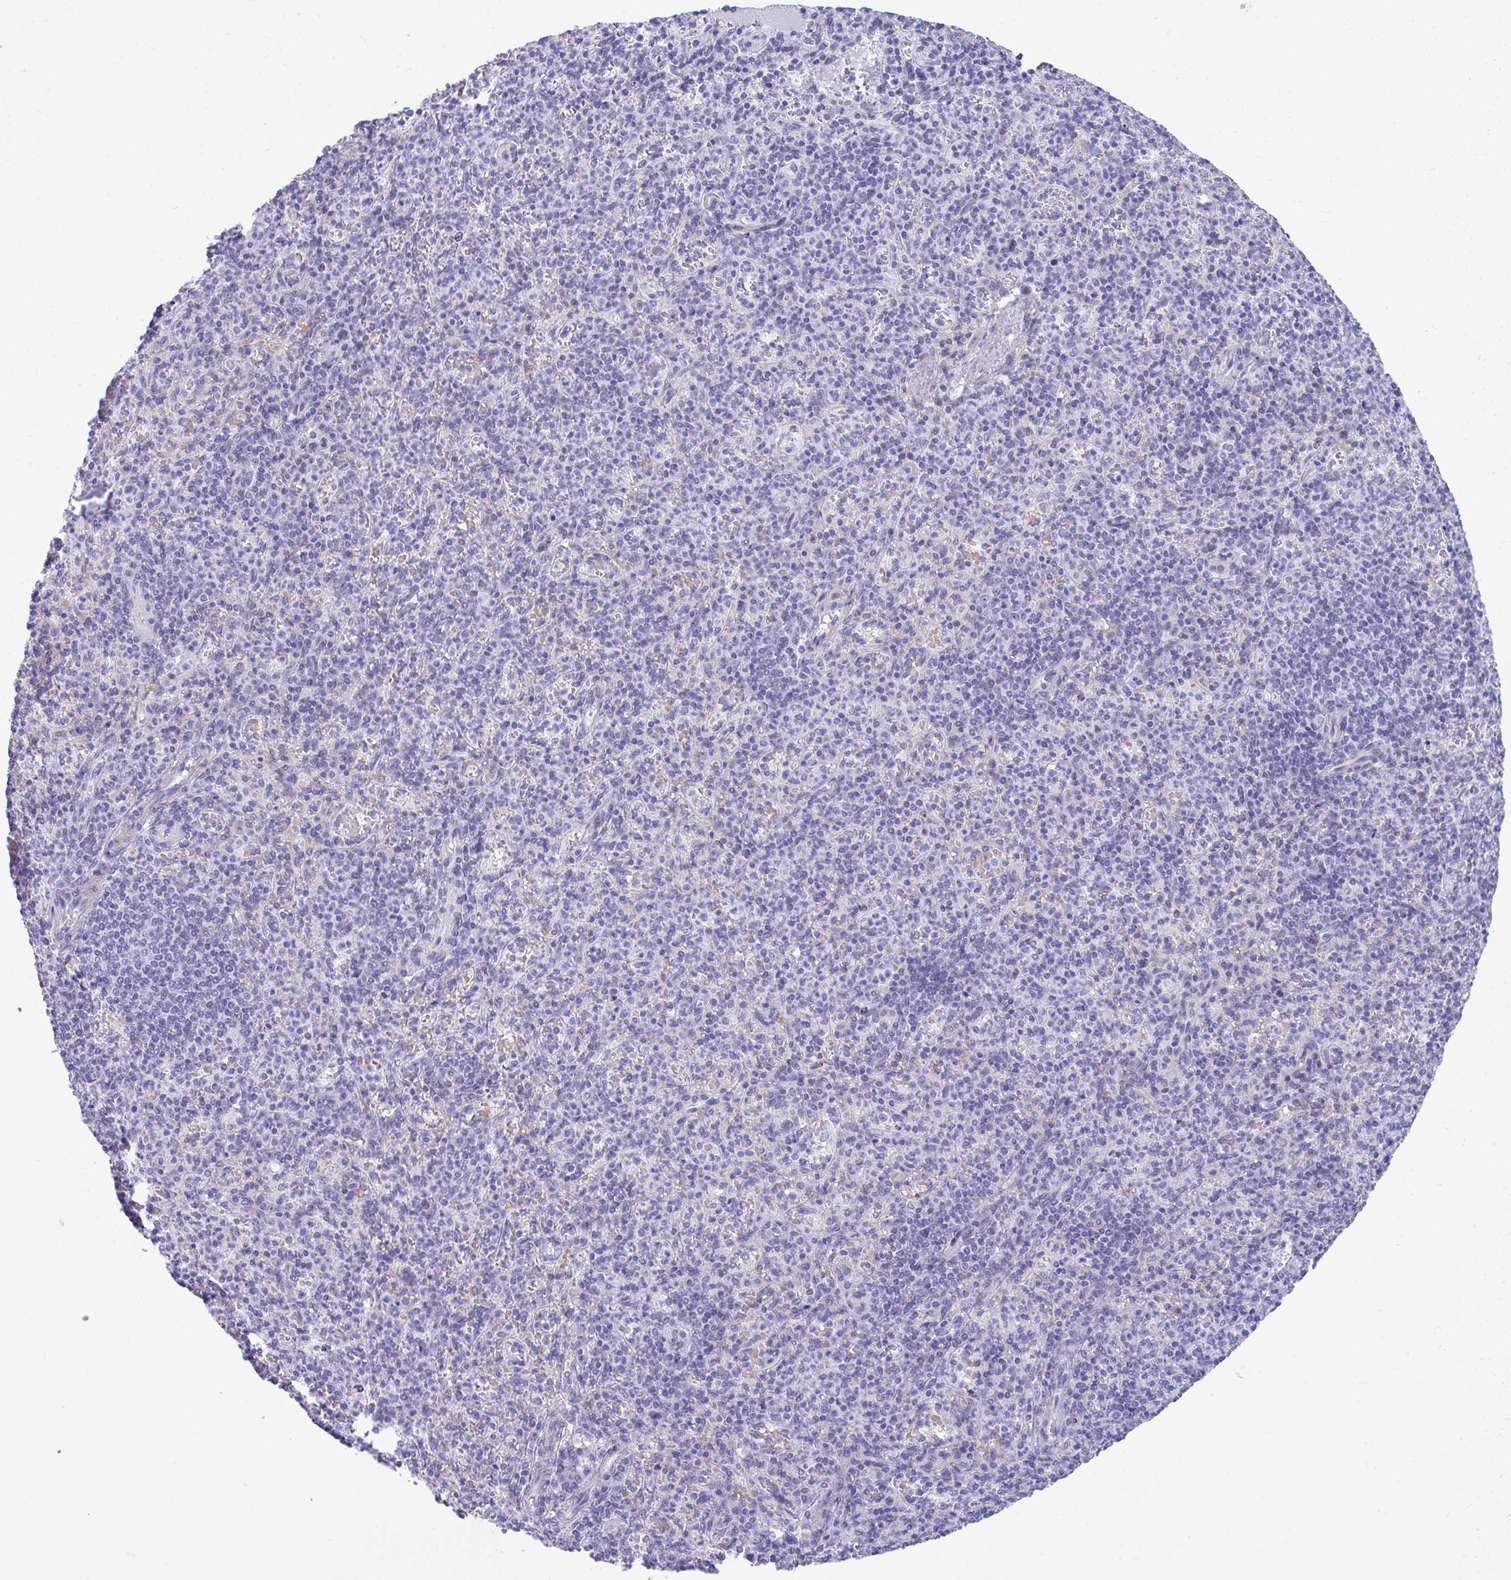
{"staining": {"intensity": "negative", "quantity": "none", "location": "none"}, "tissue": "spleen", "cell_type": "Cells in red pulp", "image_type": "normal", "snomed": [{"axis": "morphology", "description": "Normal tissue, NOS"}, {"axis": "topography", "description": "Spleen"}], "caption": "DAB (3,3'-diaminobenzidine) immunohistochemical staining of unremarkable human spleen exhibits no significant staining in cells in red pulp. (Immunohistochemistry, brightfield microscopy, high magnification).", "gene": "ISL1", "patient": {"sex": "female", "age": 74}}